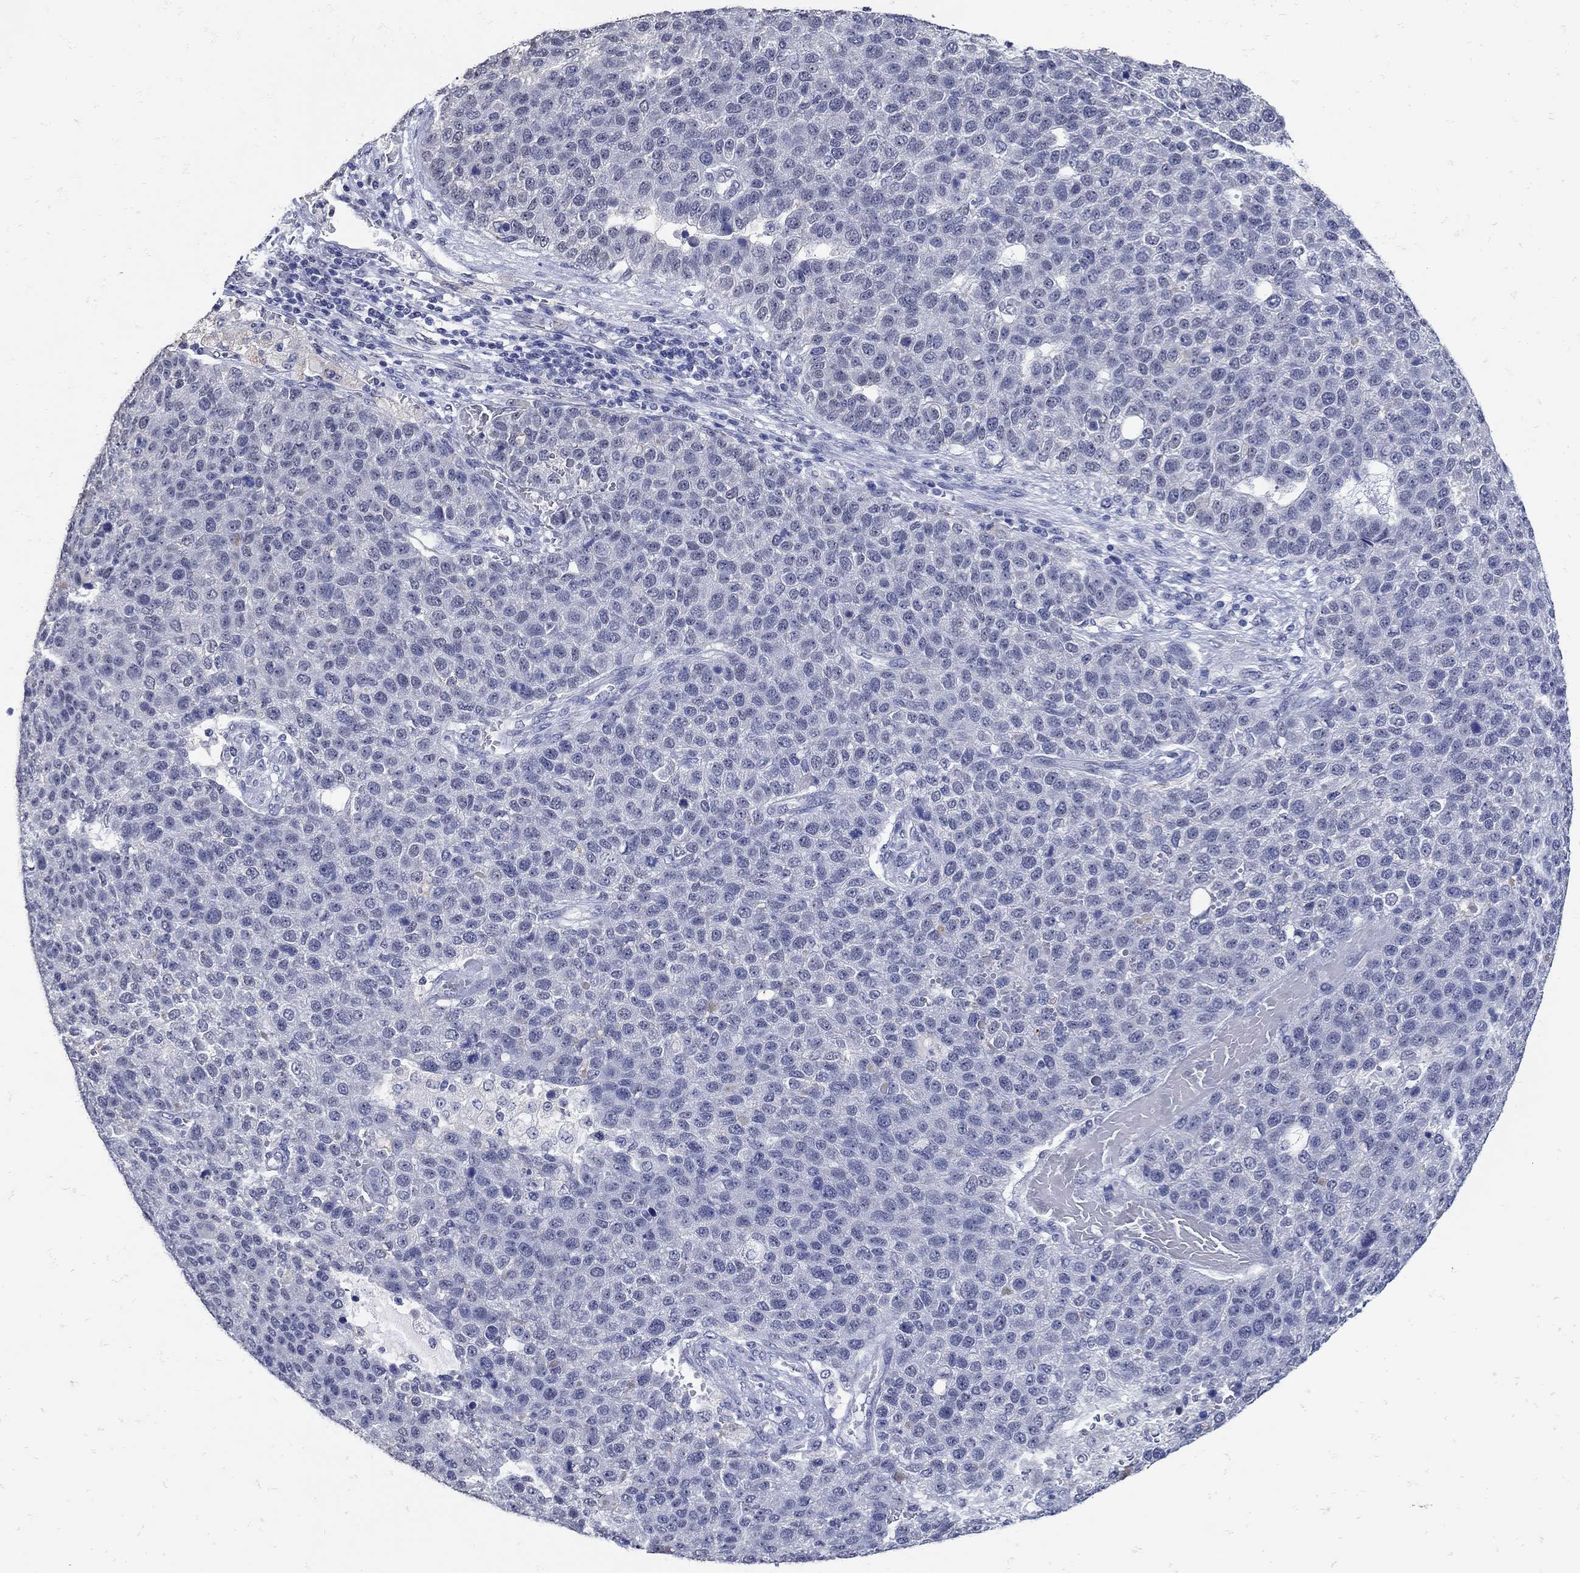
{"staining": {"intensity": "negative", "quantity": "none", "location": "none"}, "tissue": "pancreatic cancer", "cell_type": "Tumor cells", "image_type": "cancer", "snomed": [{"axis": "morphology", "description": "Adenocarcinoma, NOS"}, {"axis": "topography", "description": "Pancreas"}], "caption": "This photomicrograph is of pancreatic adenocarcinoma stained with immunohistochemistry (IHC) to label a protein in brown with the nuclei are counter-stained blue. There is no staining in tumor cells.", "gene": "KCNN3", "patient": {"sex": "female", "age": 61}}